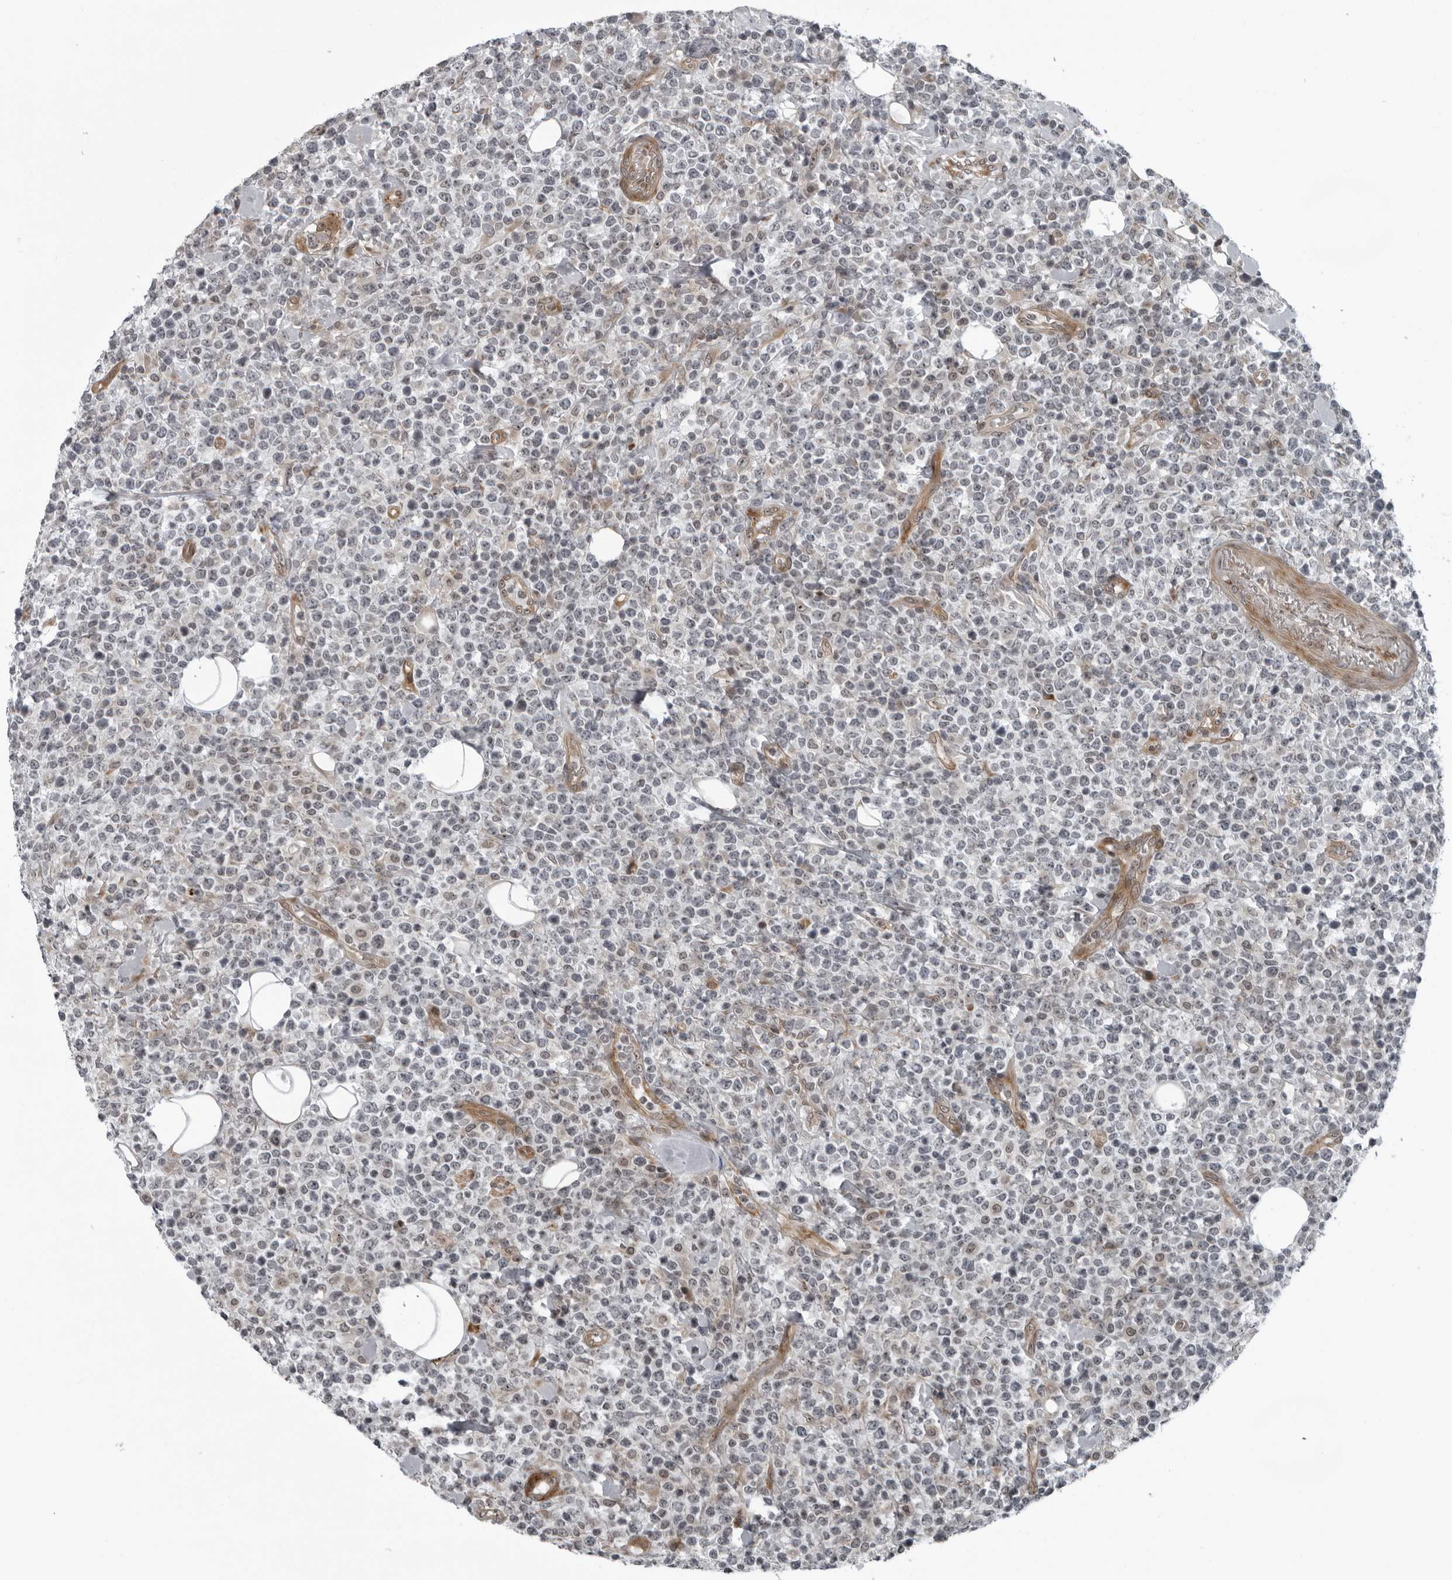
{"staining": {"intensity": "weak", "quantity": "25%-75%", "location": "nuclear"}, "tissue": "lymphoma", "cell_type": "Tumor cells", "image_type": "cancer", "snomed": [{"axis": "morphology", "description": "Malignant lymphoma, non-Hodgkin's type, High grade"}, {"axis": "topography", "description": "Colon"}], "caption": "The histopathology image displays staining of high-grade malignant lymphoma, non-Hodgkin's type, revealing weak nuclear protein positivity (brown color) within tumor cells.", "gene": "FAM102B", "patient": {"sex": "female", "age": 53}}